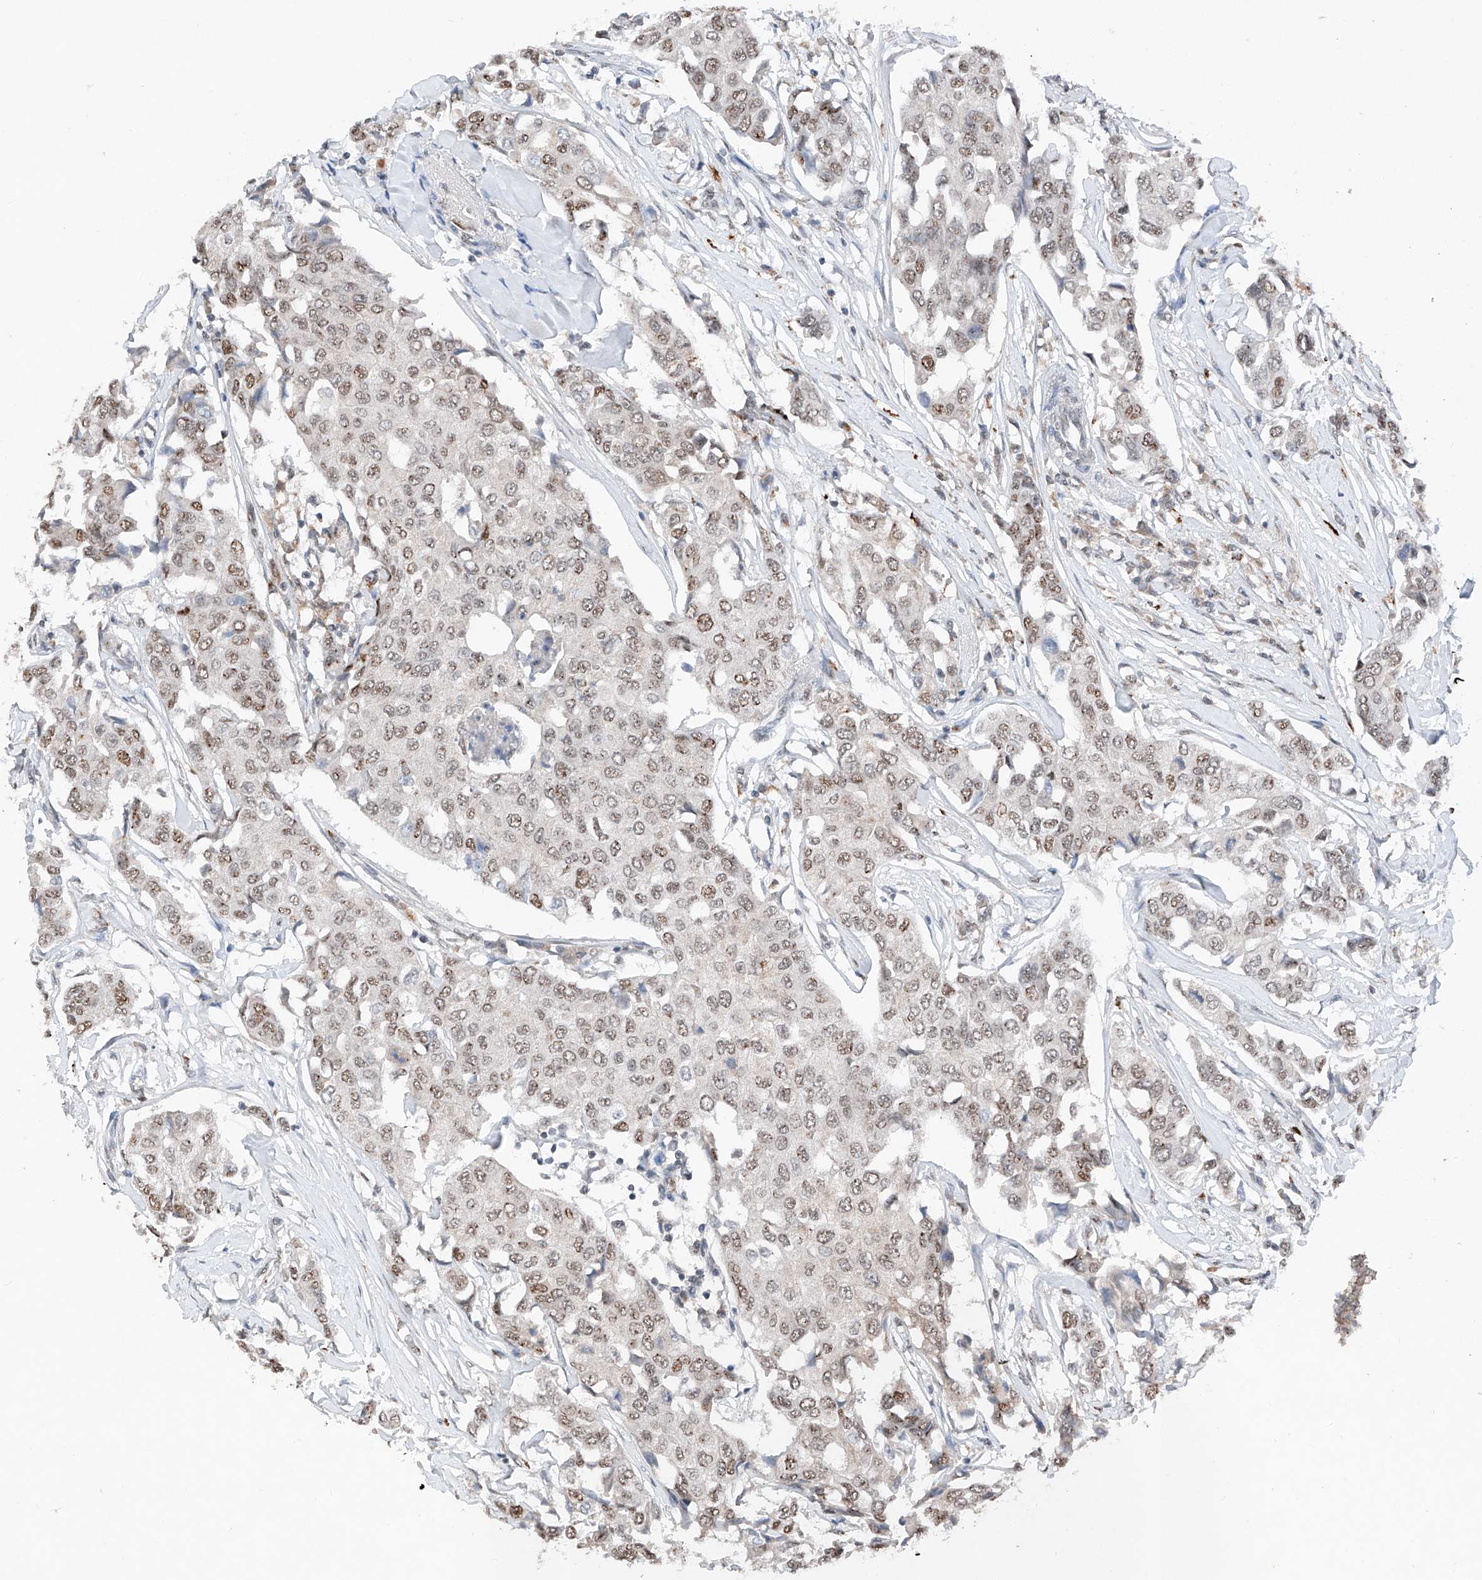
{"staining": {"intensity": "moderate", "quantity": ">75%", "location": "nuclear"}, "tissue": "breast cancer", "cell_type": "Tumor cells", "image_type": "cancer", "snomed": [{"axis": "morphology", "description": "Duct carcinoma"}, {"axis": "topography", "description": "Breast"}], "caption": "Immunohistochemical staining of human infiltrating ductal carcinoma (breast) displays medium levels of moderate nuclear positivity in about >75% of tumor cells. (DAB (3,3'-diaminobenzidine) IHC, brown staining for protein, blue staining for nuclei).", "gene": "TBX4", "patient": {"sex": "female", "age": 80}}